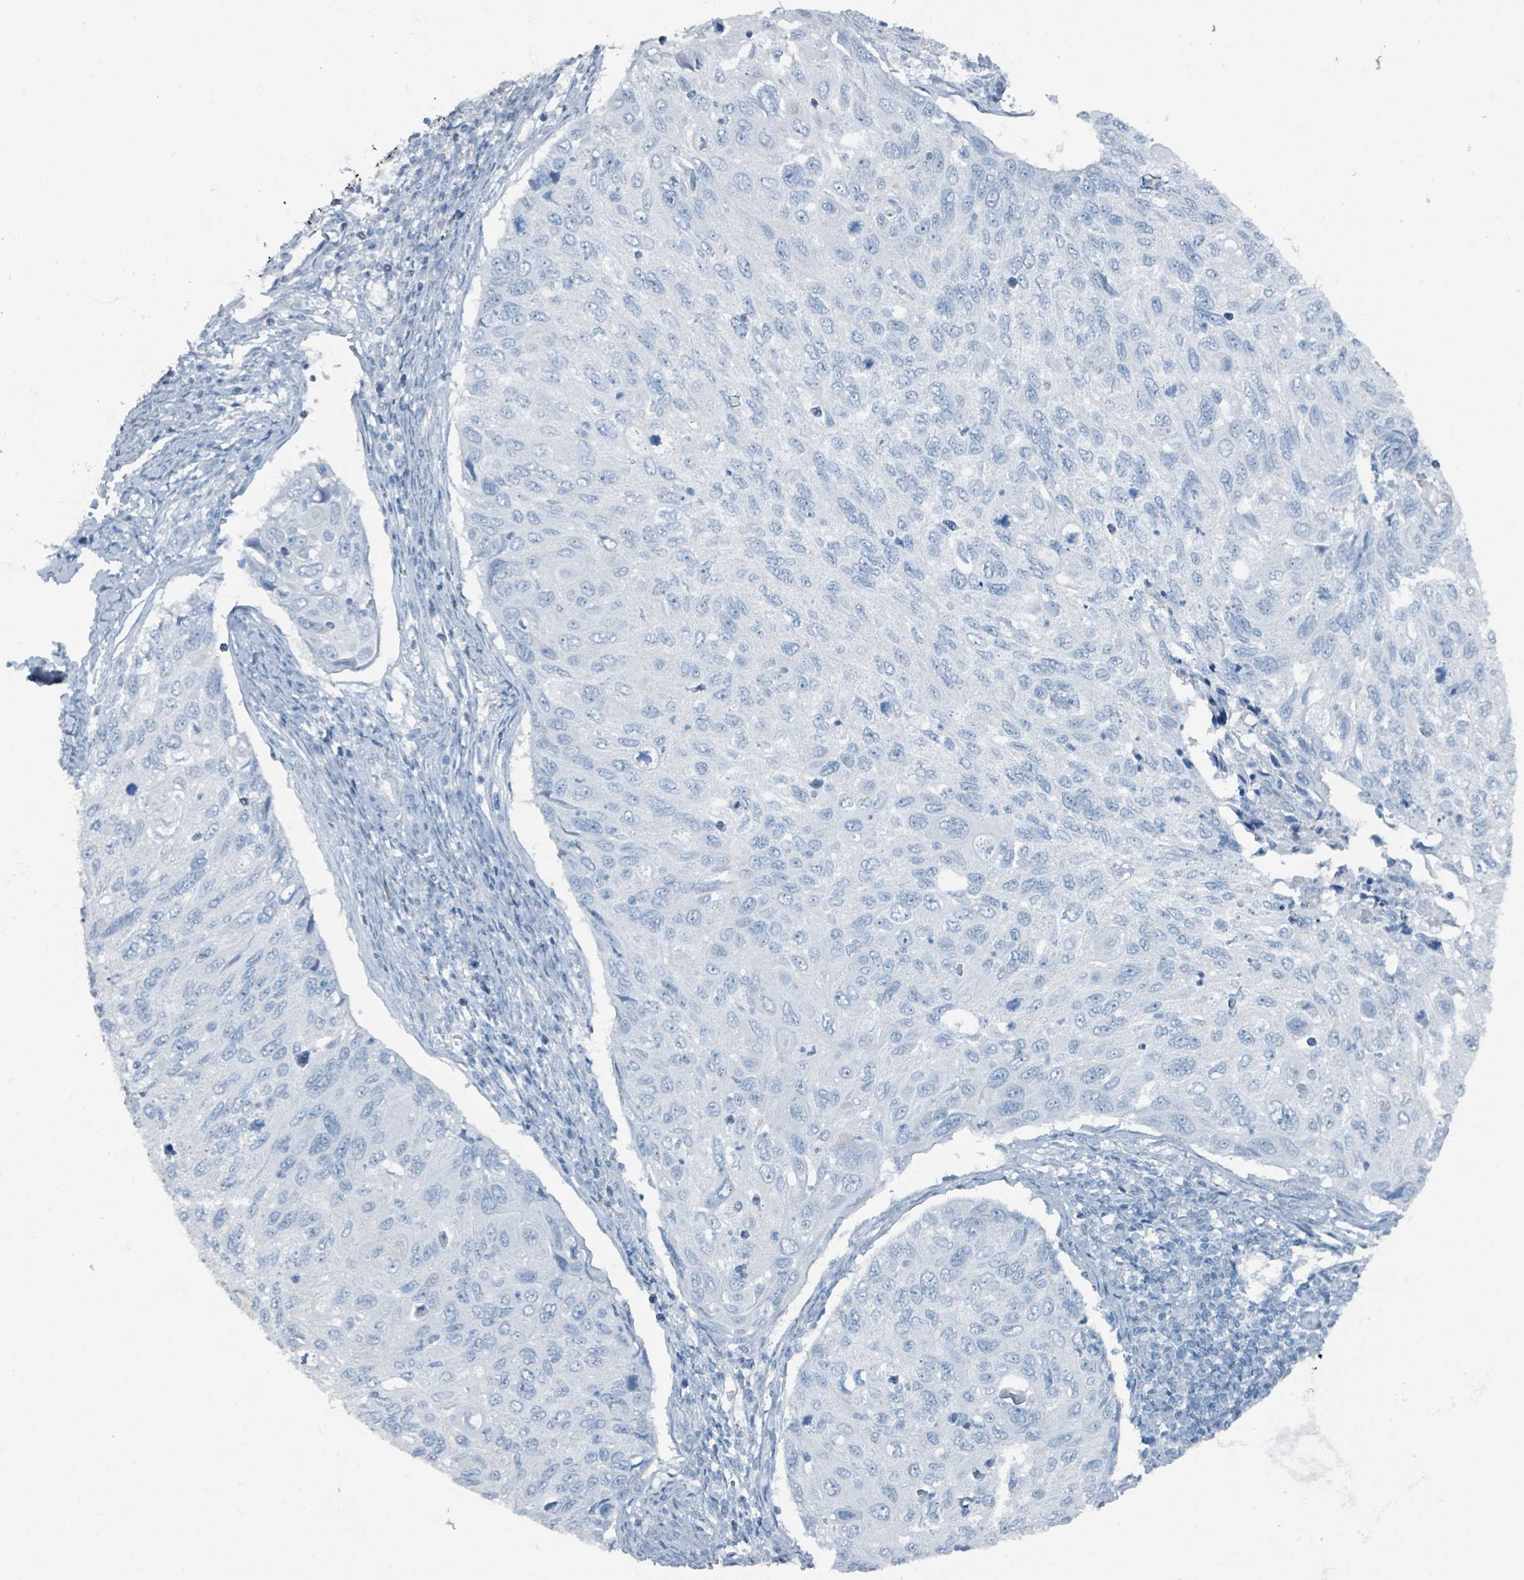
{"staining": {"intensity": "negative", "quantity": "none", "location": "none"}, "tissue": "cervical cancer", "cell_type": "Tumor cells", "image_type": "cancer", "snomed": [{"axis": "morphology", "description": "Squamous cell carcinoma, NOS"}, {"axis": "topography", "description": "Cervix"}], "caption": "Human cervical cancer (squamous cell carcinoma) stained for a protein using IHC shows no positivity in tumor cells.", "gene": "GAMT", "patient": {"sex": "female", "age": 70}}